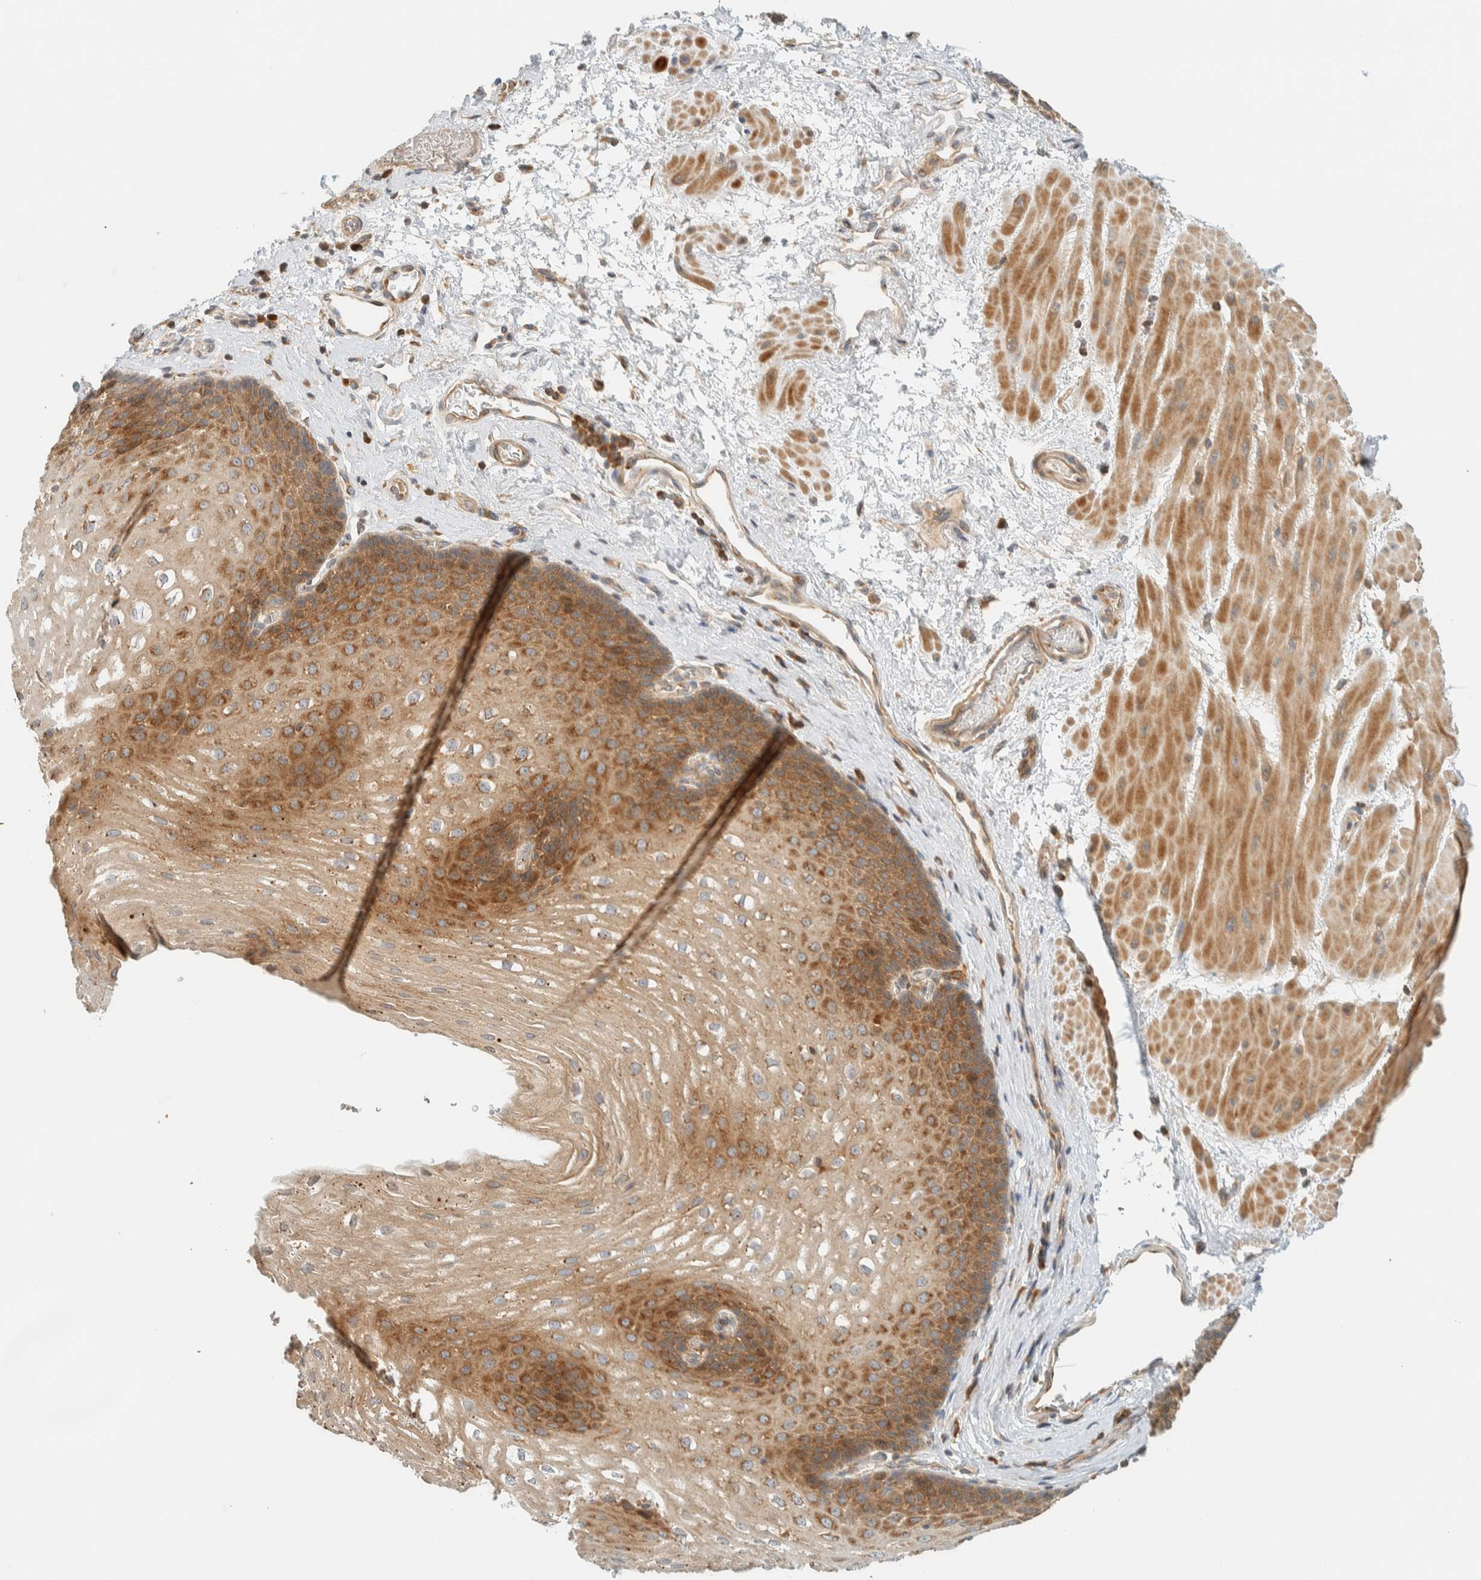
{"staining": {"intensity": "strong", "quantity": "25%-75%", "location": "cytoplasmic/membranous"}, "tissue": "esophagus", "cell_type": "Squamous epithelial cells", "image_type": "normal", "snomed": [{"axis": "morphology", "description": "Normal tissue, NOS"}, {"axis": "topography", "description": "Esophagus"}], "caption": "This histopathology image demonstrates immunohistochemistry (IHC) staining of unremarkable human esophagus, with high strong cytoplasmic/membranous positivity in approximately 25%-75% of squamous epithelial cells.", "gene": "ARFGEF1", "patient": {"sex": "male", "age": 48}}